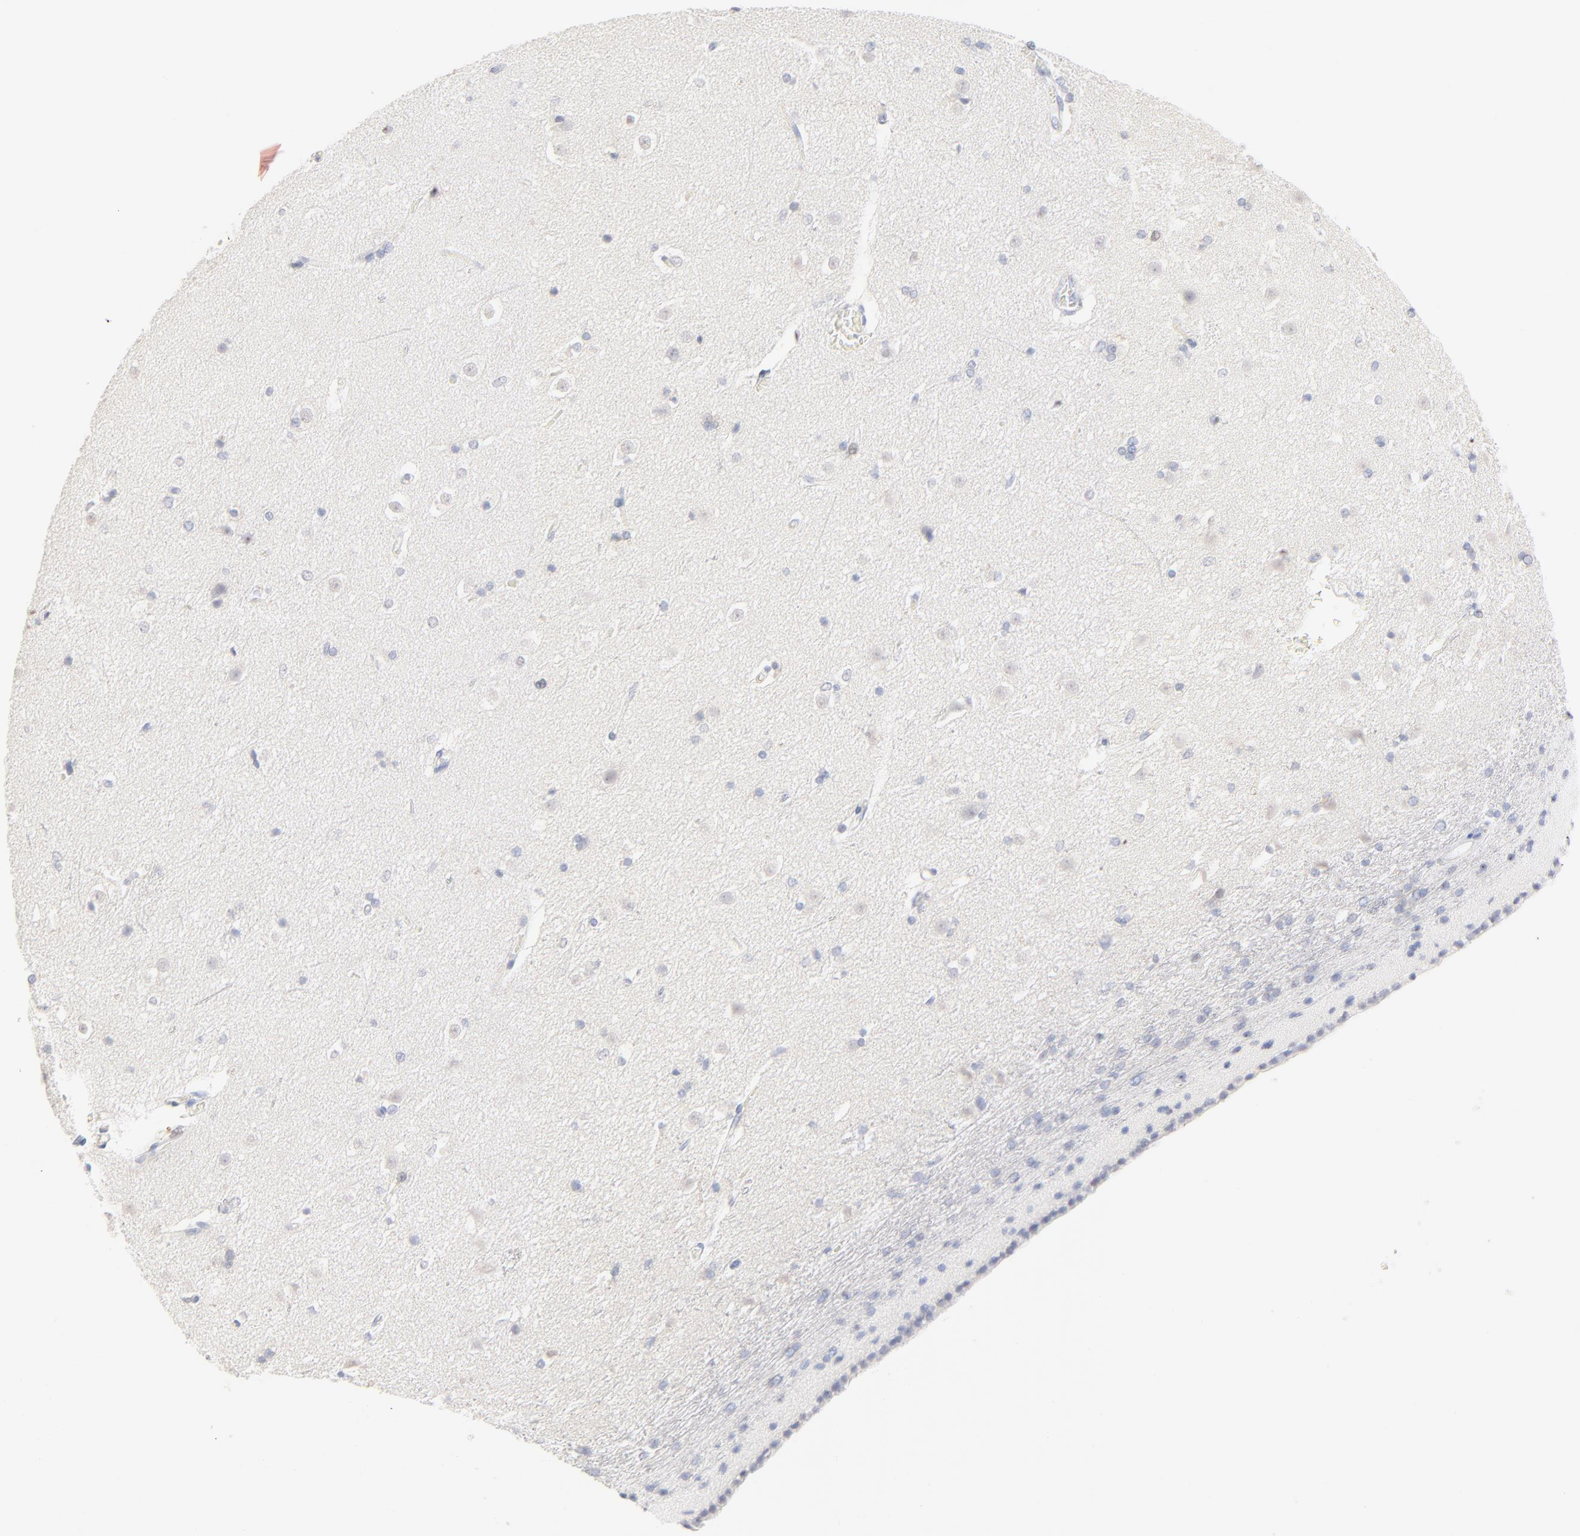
{"staining": {"intensity": "negative", "quantity": "none", "location": "none"}, "tissue": "caudate", "cell_type": "Glial cells", "image_type": "normal", "snomed": [{"axis": "morphology", "description": "Normal tissue, NOS"}, {"axis": "topography", "description": "Lateral ventricle wall"}], "caption": "A histopathology image of caudate stained for a protein demonstrates no brown staining in glial cells.", "gene": "ONECUT1", "patient": {"sex": "female", "age": 19}}